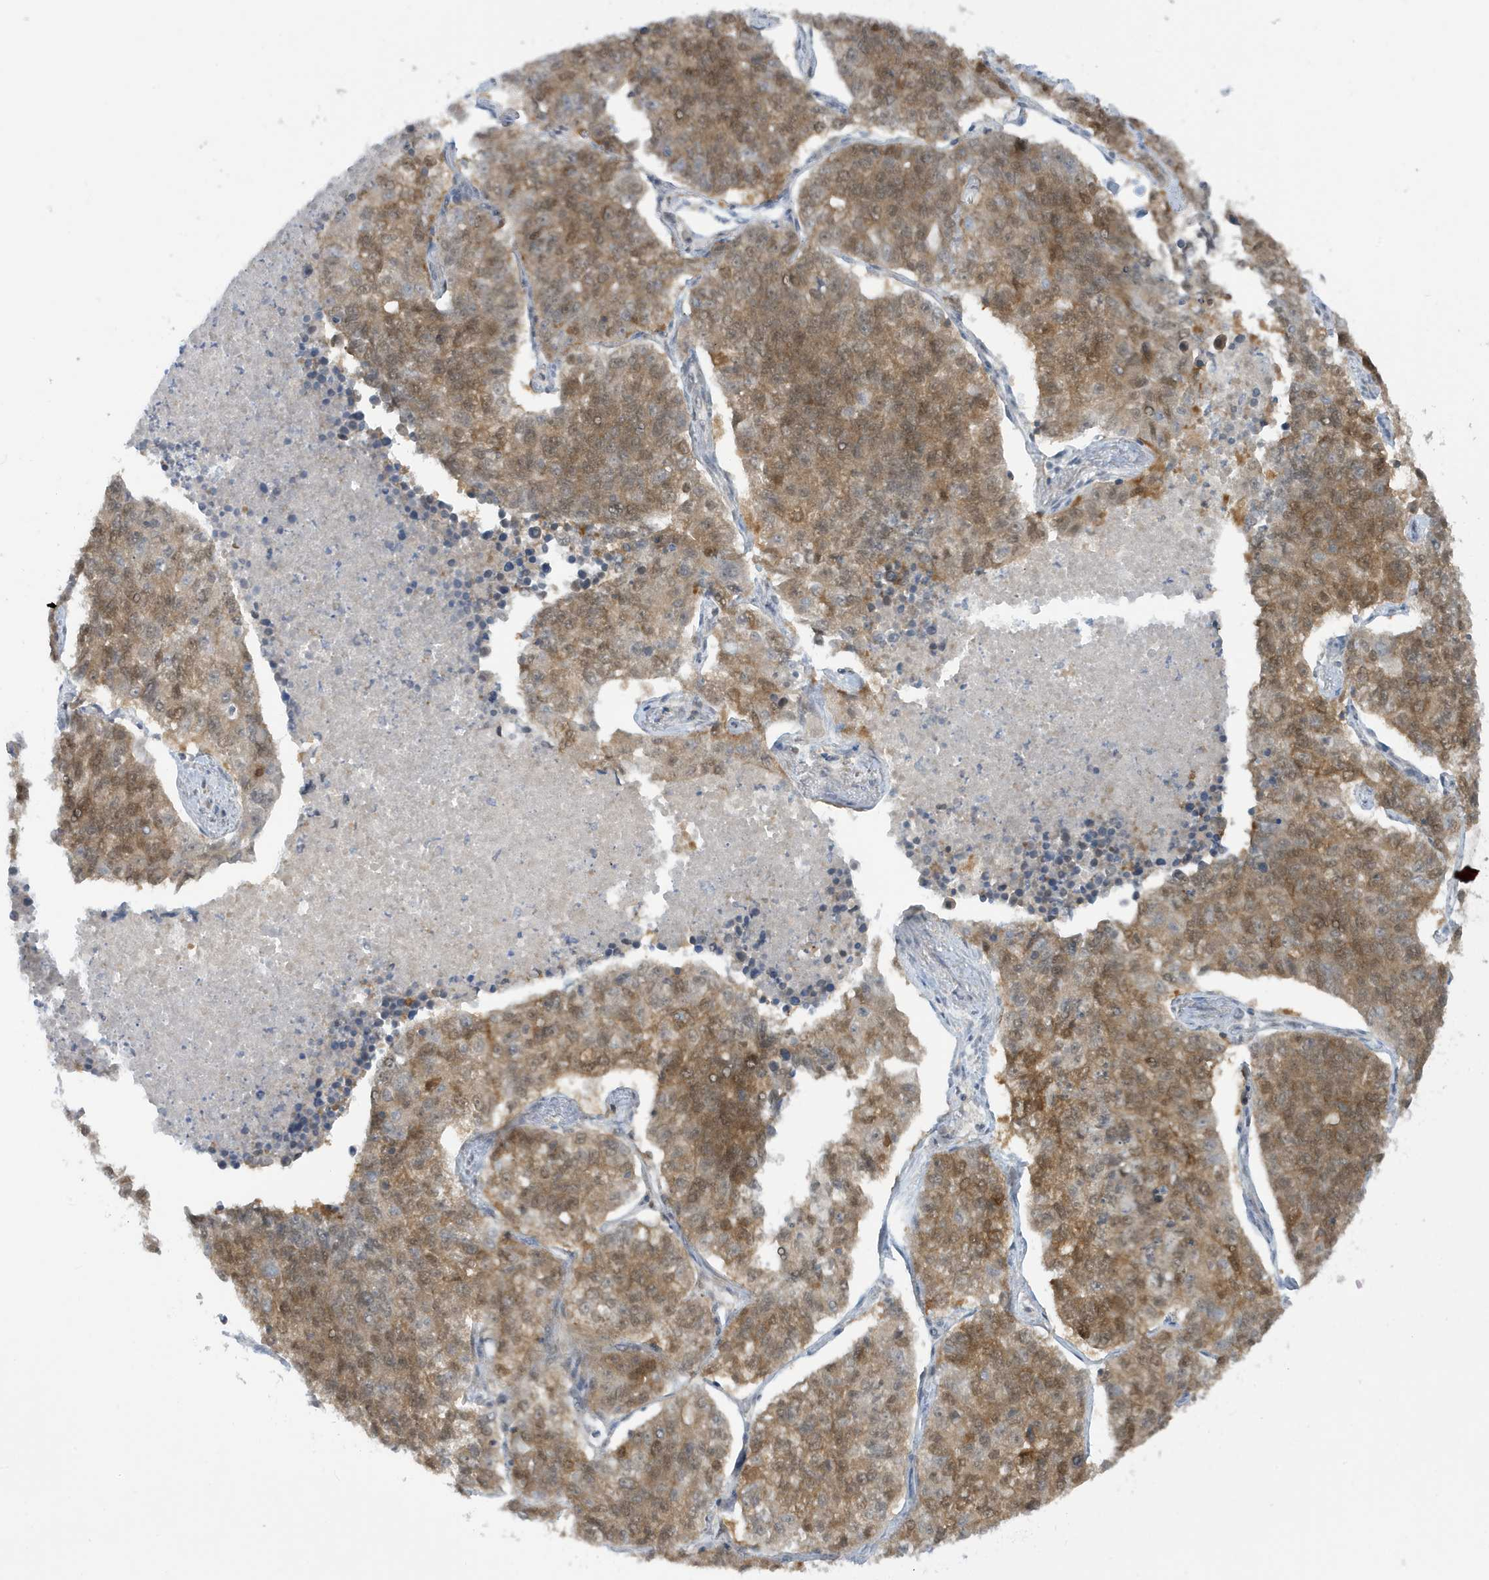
{"staining": {"intensity": "moderate", "quantity": ">75%", "location": "cytoplasmic/membranous"}, "tissue": "lung cancer", "cell_type": "Tumor cells", "image_type": "cancer", "snomed": [{"axis": "morphology", "description": "Adenocarcinoma, NOS"}, {"axis": "topography", "description": "Lung"}], "caption": "Tumor cells reveal medium levels of moderate cytoplasmic/membranous expression in about >75% of cells in adenocarcinoma (lung).", "gene": "OGA", "patient": {"sex": "male", "age": 49}}